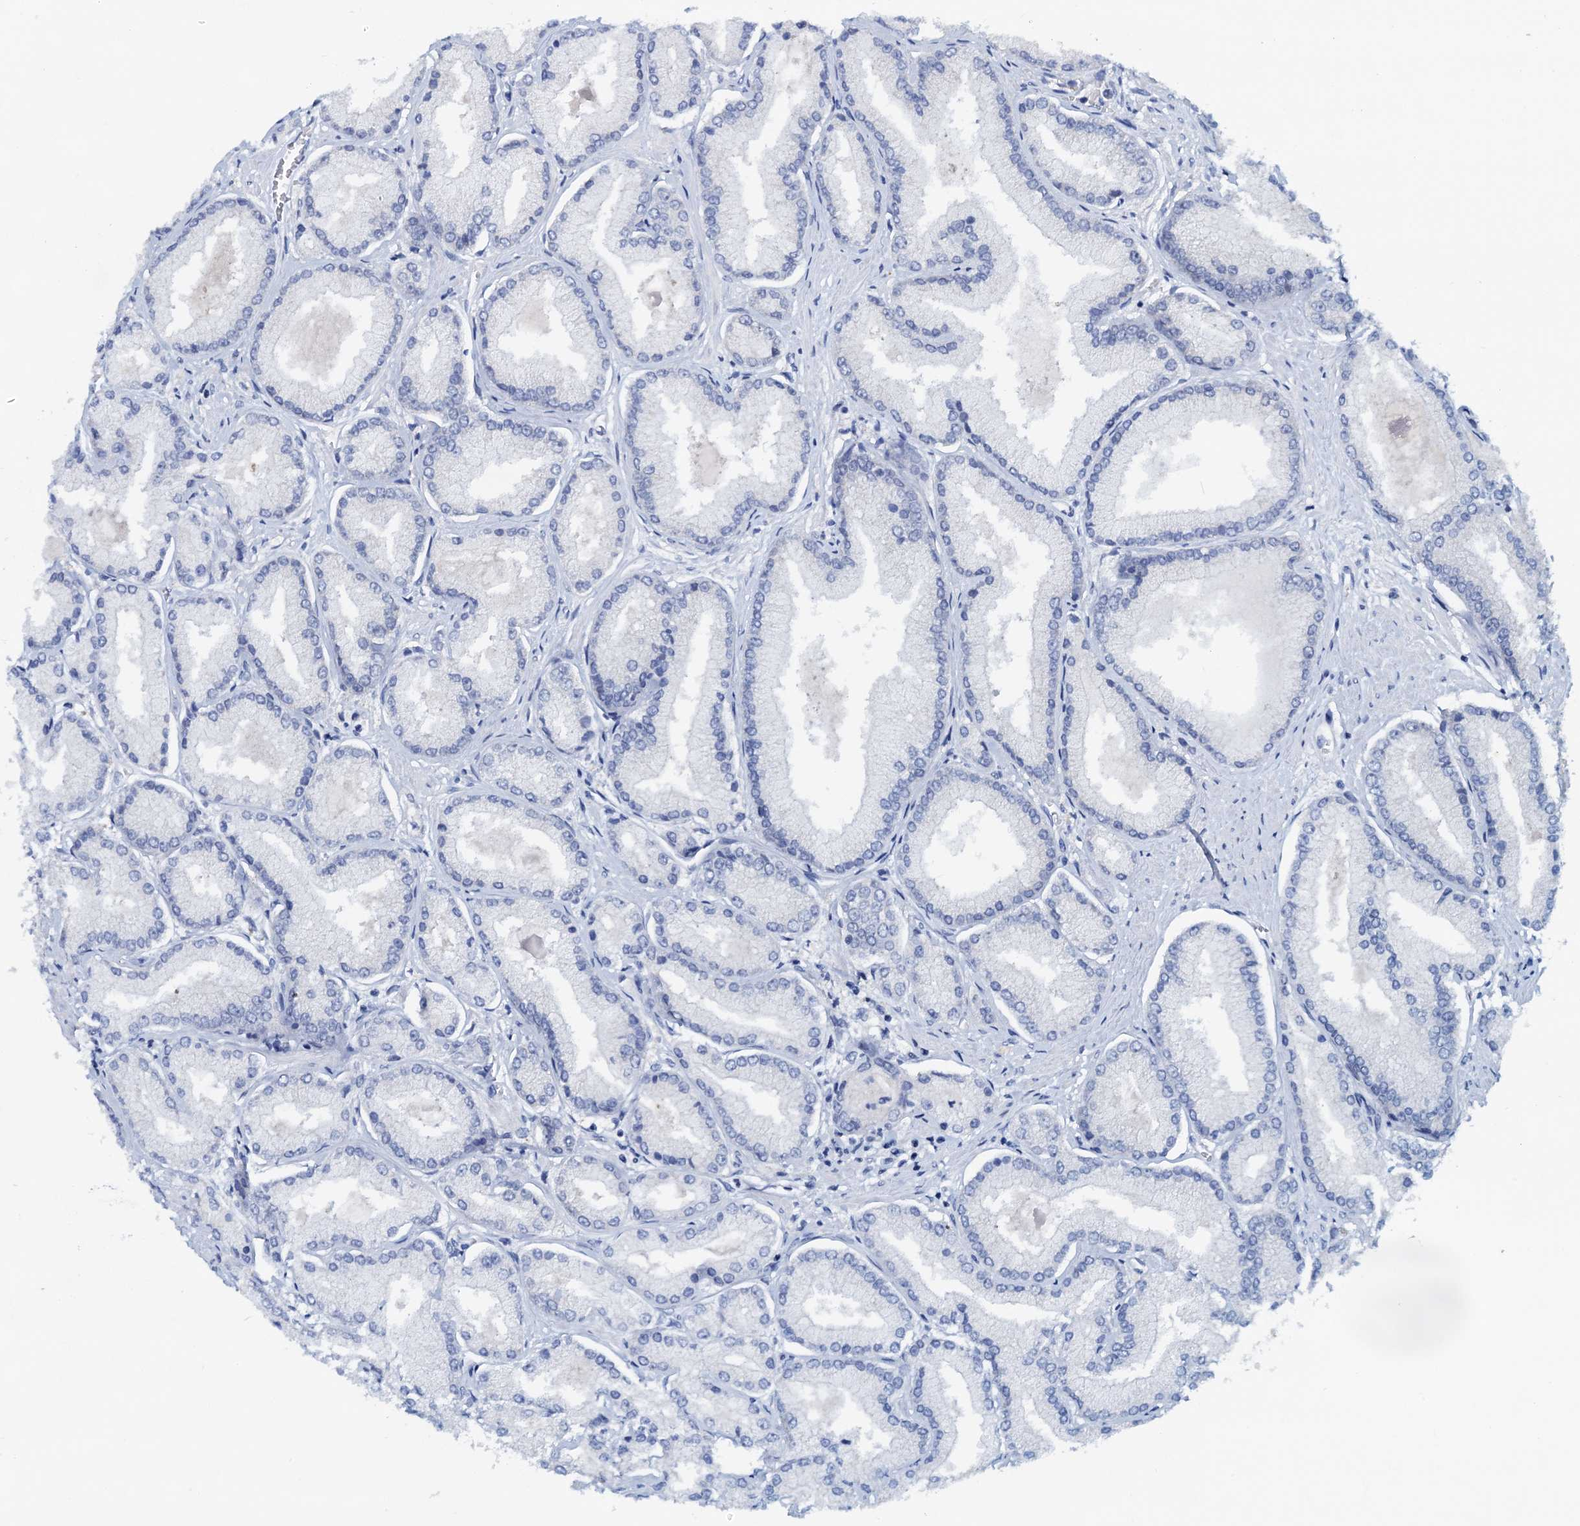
{"staining": {"intensity": "negative", "quantity": "none", "location": "none"}, "tissue": "prostate cancer", "cell_type": "Tumor cells", "image_type": "cancer", "snomed": [{"axis": "morphology", "description": "Adenocarcinoma, Low grade"}, {"axis": "topography", "description": "Prostate"}], "caption": "This is an immunohistochemistry (IHC) micrograph of prostate cancer. There is no expression in tumor cells.", "gene": "PTGES3", "patient": {"sex": "male", "age": 74}}